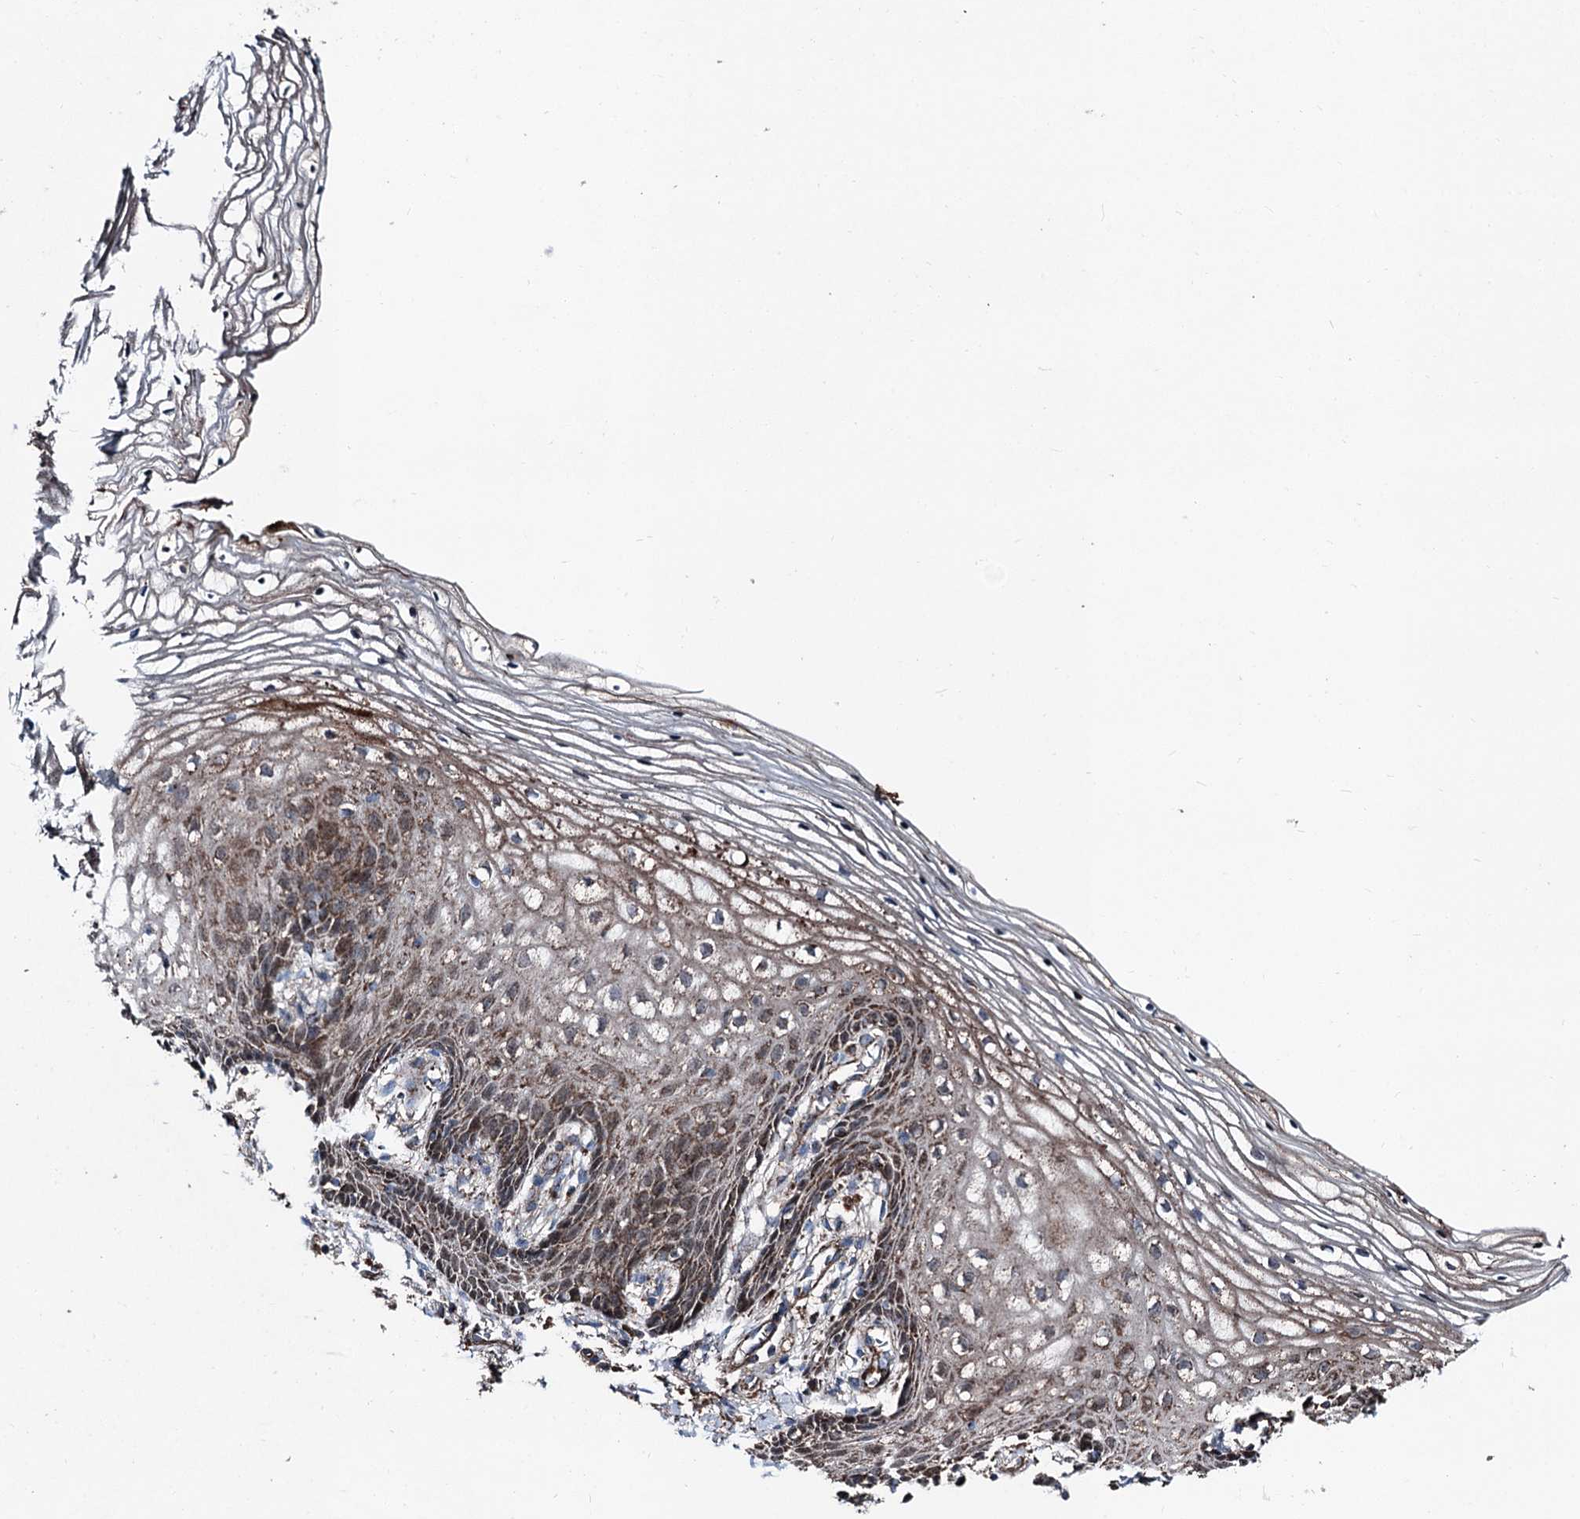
{"staining": {"intensity": "moderate", "quantity": ">75%", "location": "cytoplasmic/membranous"}, "tissue": "vagina", "cell_type": "Squamous epithelial cells", "image_type": "normal", "snomed": [{"axis": "morphology", "description": "Normal tissue, NOS"}, {"axis": "topography", "description": "Vagina"}], "caption": "Protein analysis of benign vagina demonstrates moderate cytoplasmic/membranous staining in about >75% of squamous epithelial cells. (DAB = brown stain, brightfield microscopy at high magnification).", "gene": "DDIAS", "patient": {"sex": "female", "age": 60}}